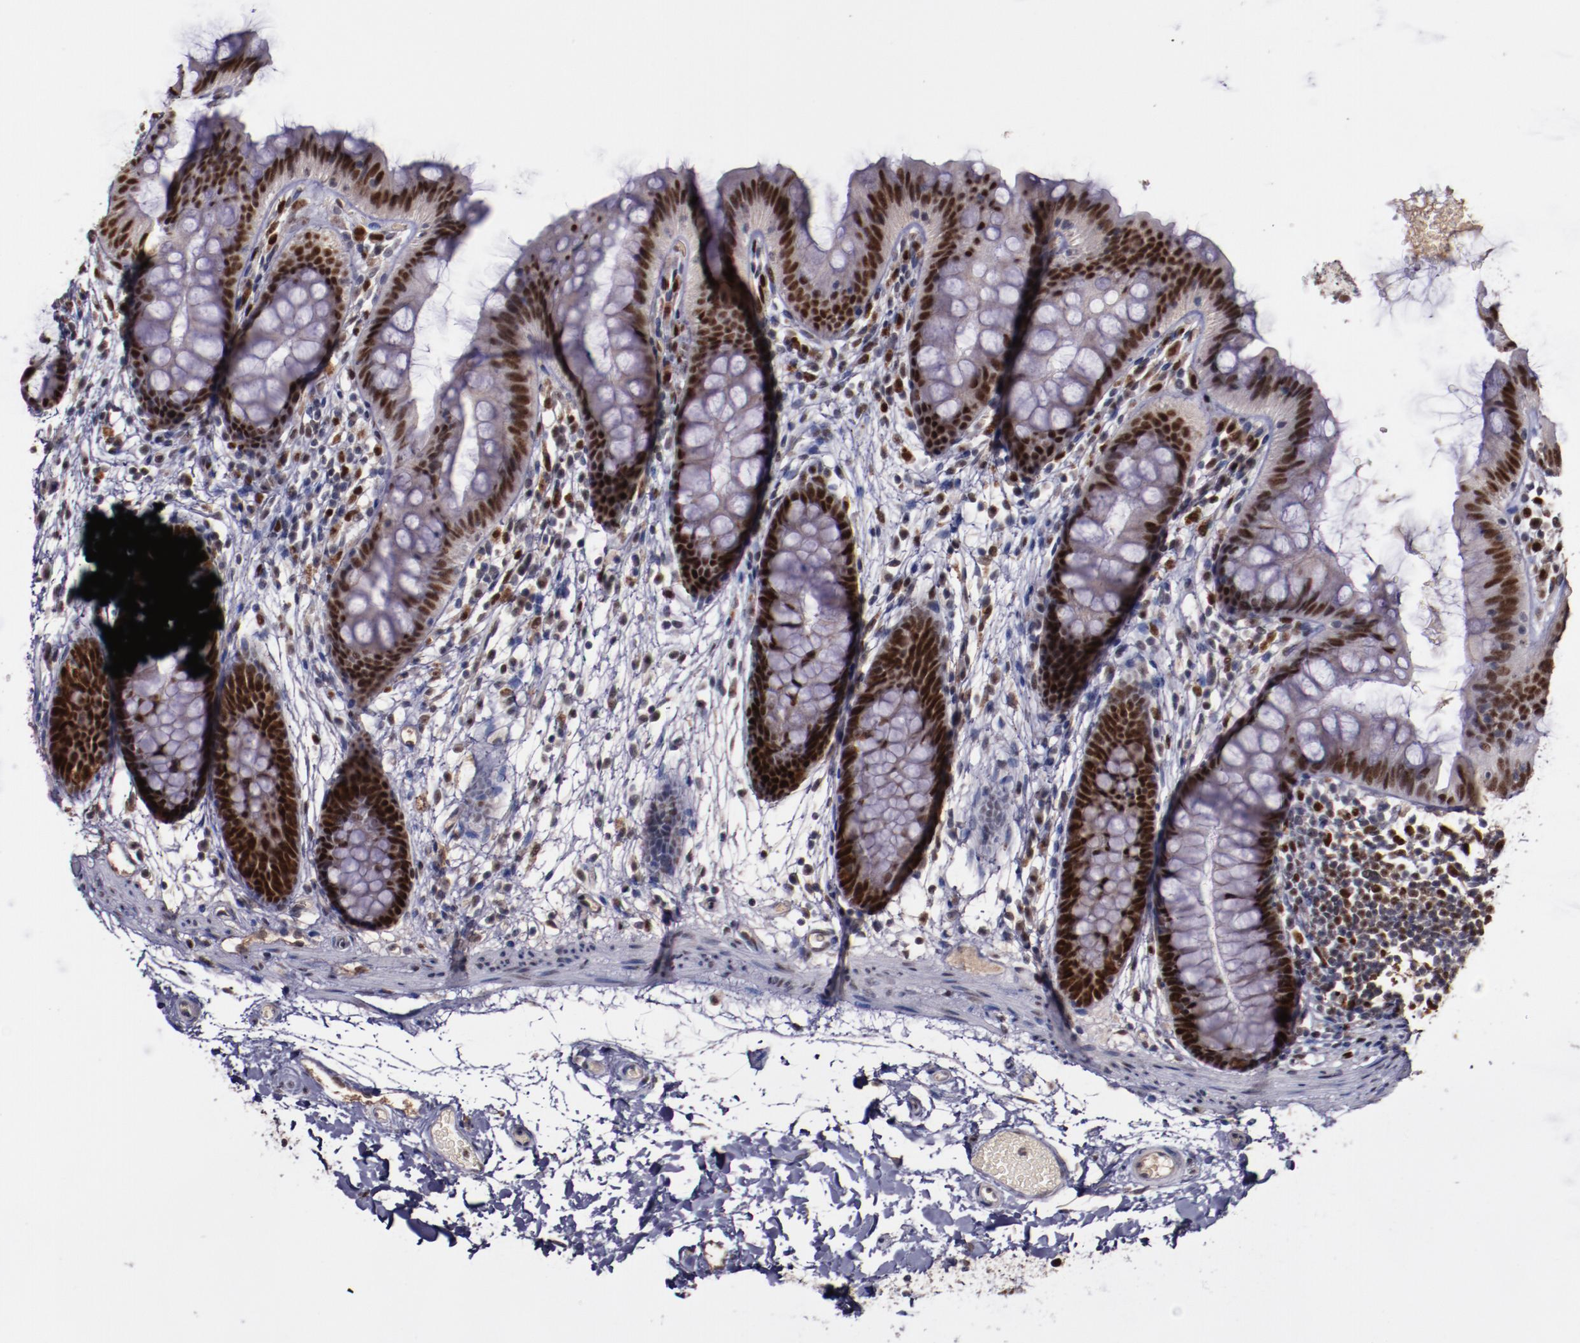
{"staining": {"intensity": "weak", "quantity": "<25%", "location": "nuclear"}, "tissue": "colon", "cell_type": "Endothelial cells", "image_type": "normal", "snomed": [{"axis": "morphology", "description": "Normal tissue, NOS"}, {"axis": "topography", "description": "Smooth muscle"}, {"axis": "topography", "description": "Colon"}], "caption": "A histopathology image of colon stained for a protein reveals no brown staining in endothelial cells.", "gene": "CHEK2", "patient": {"sex": "male", "age": 67}}